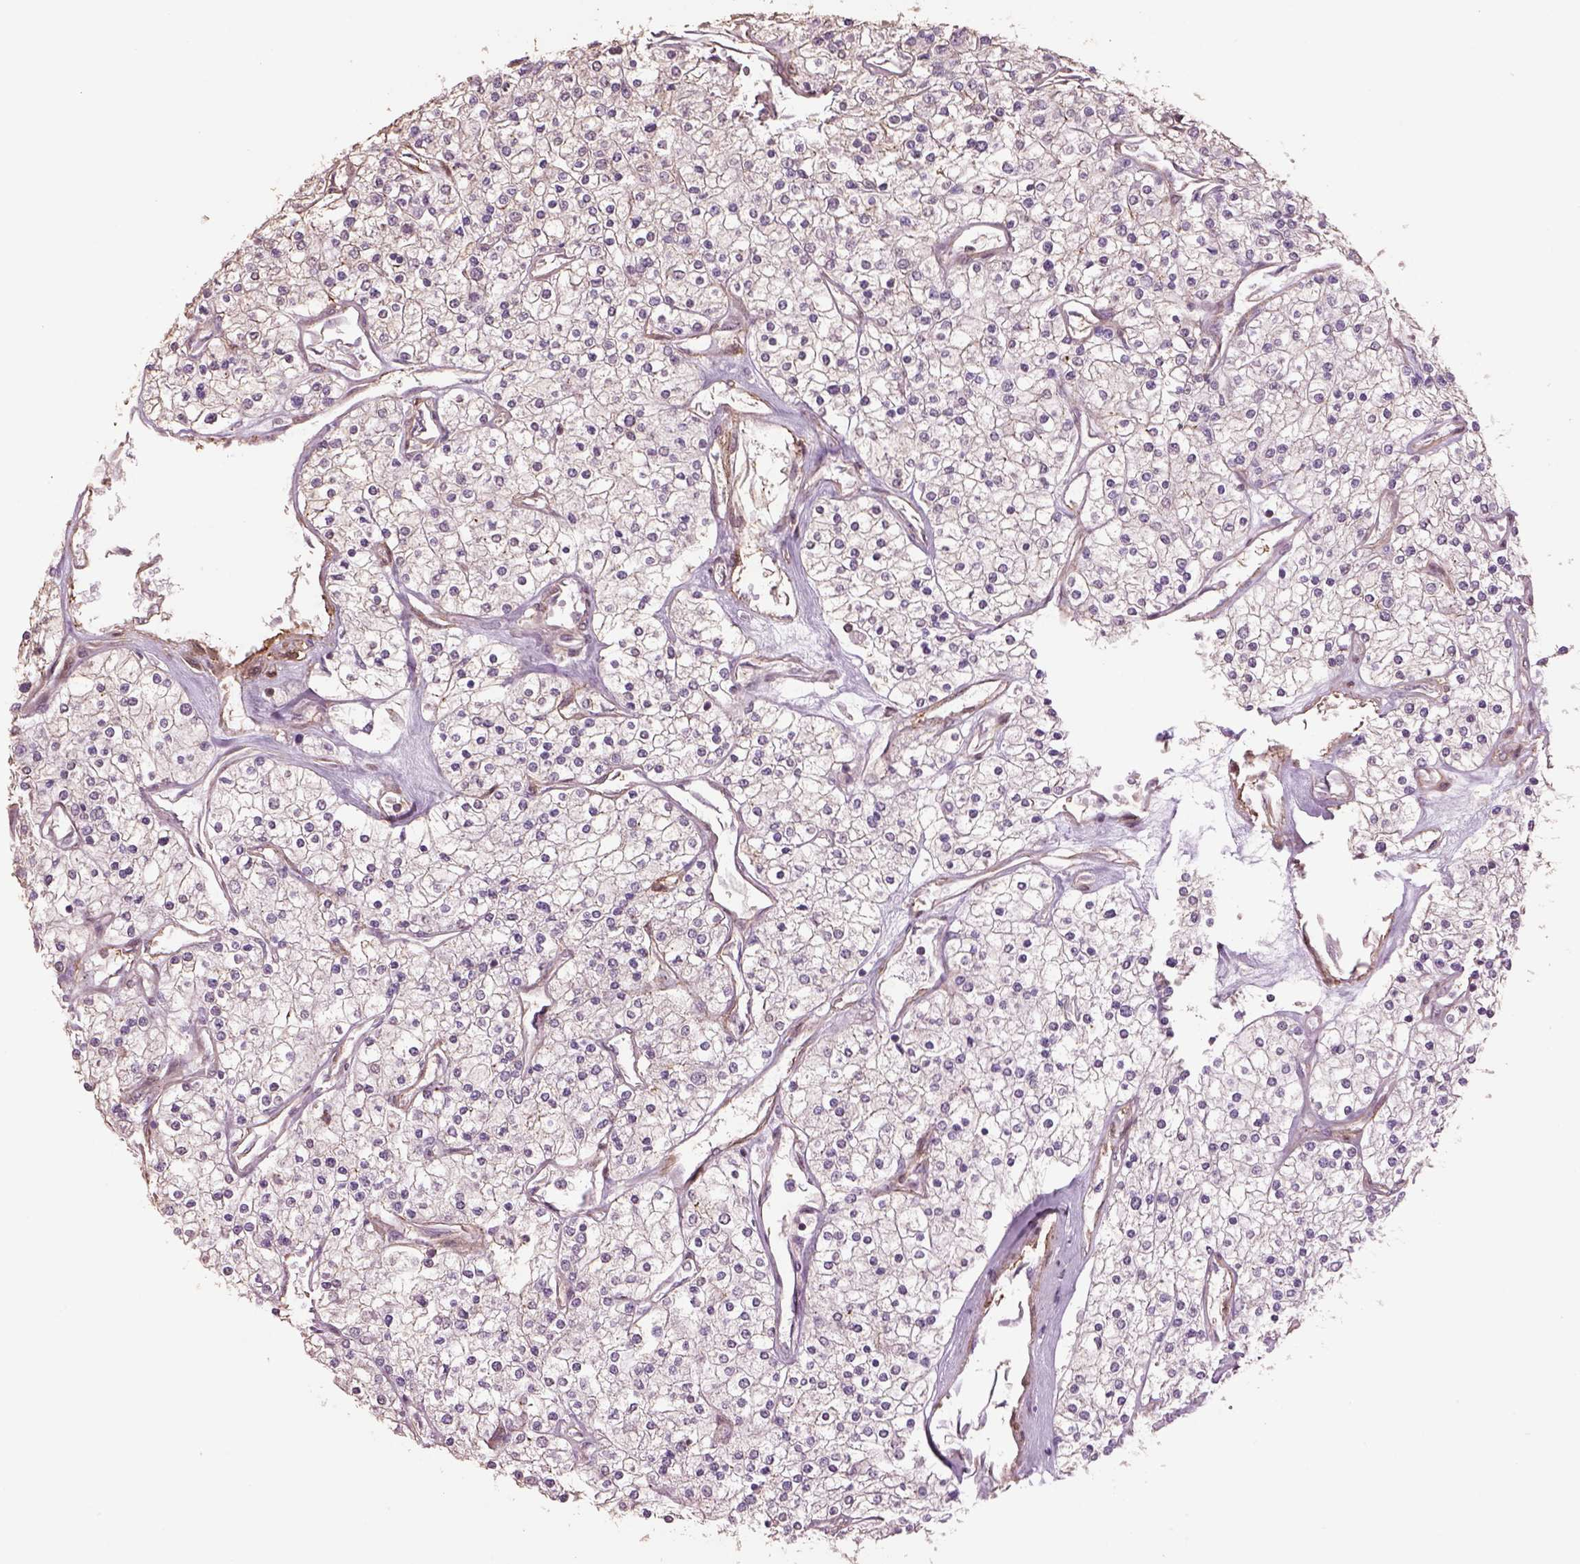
{"staining": {"intensity": "negative", "quantity": "none", "location": "none"}, "tissue": "renal cancer", "cell_type": "Tumor cells", "image_type": "cancer", "snomed": [{"axis": "morphology", "description": "Adenocarcinoma, NOS"}, {"axis": "topography", "description": "Kidney"}], "caption": "An IHC photomicrograph of renal cancer is shown. There is no staining in tumor cells of renal cancer.", "gene": "LIN7A", "patient": {"sex": "male", "age": 80}}